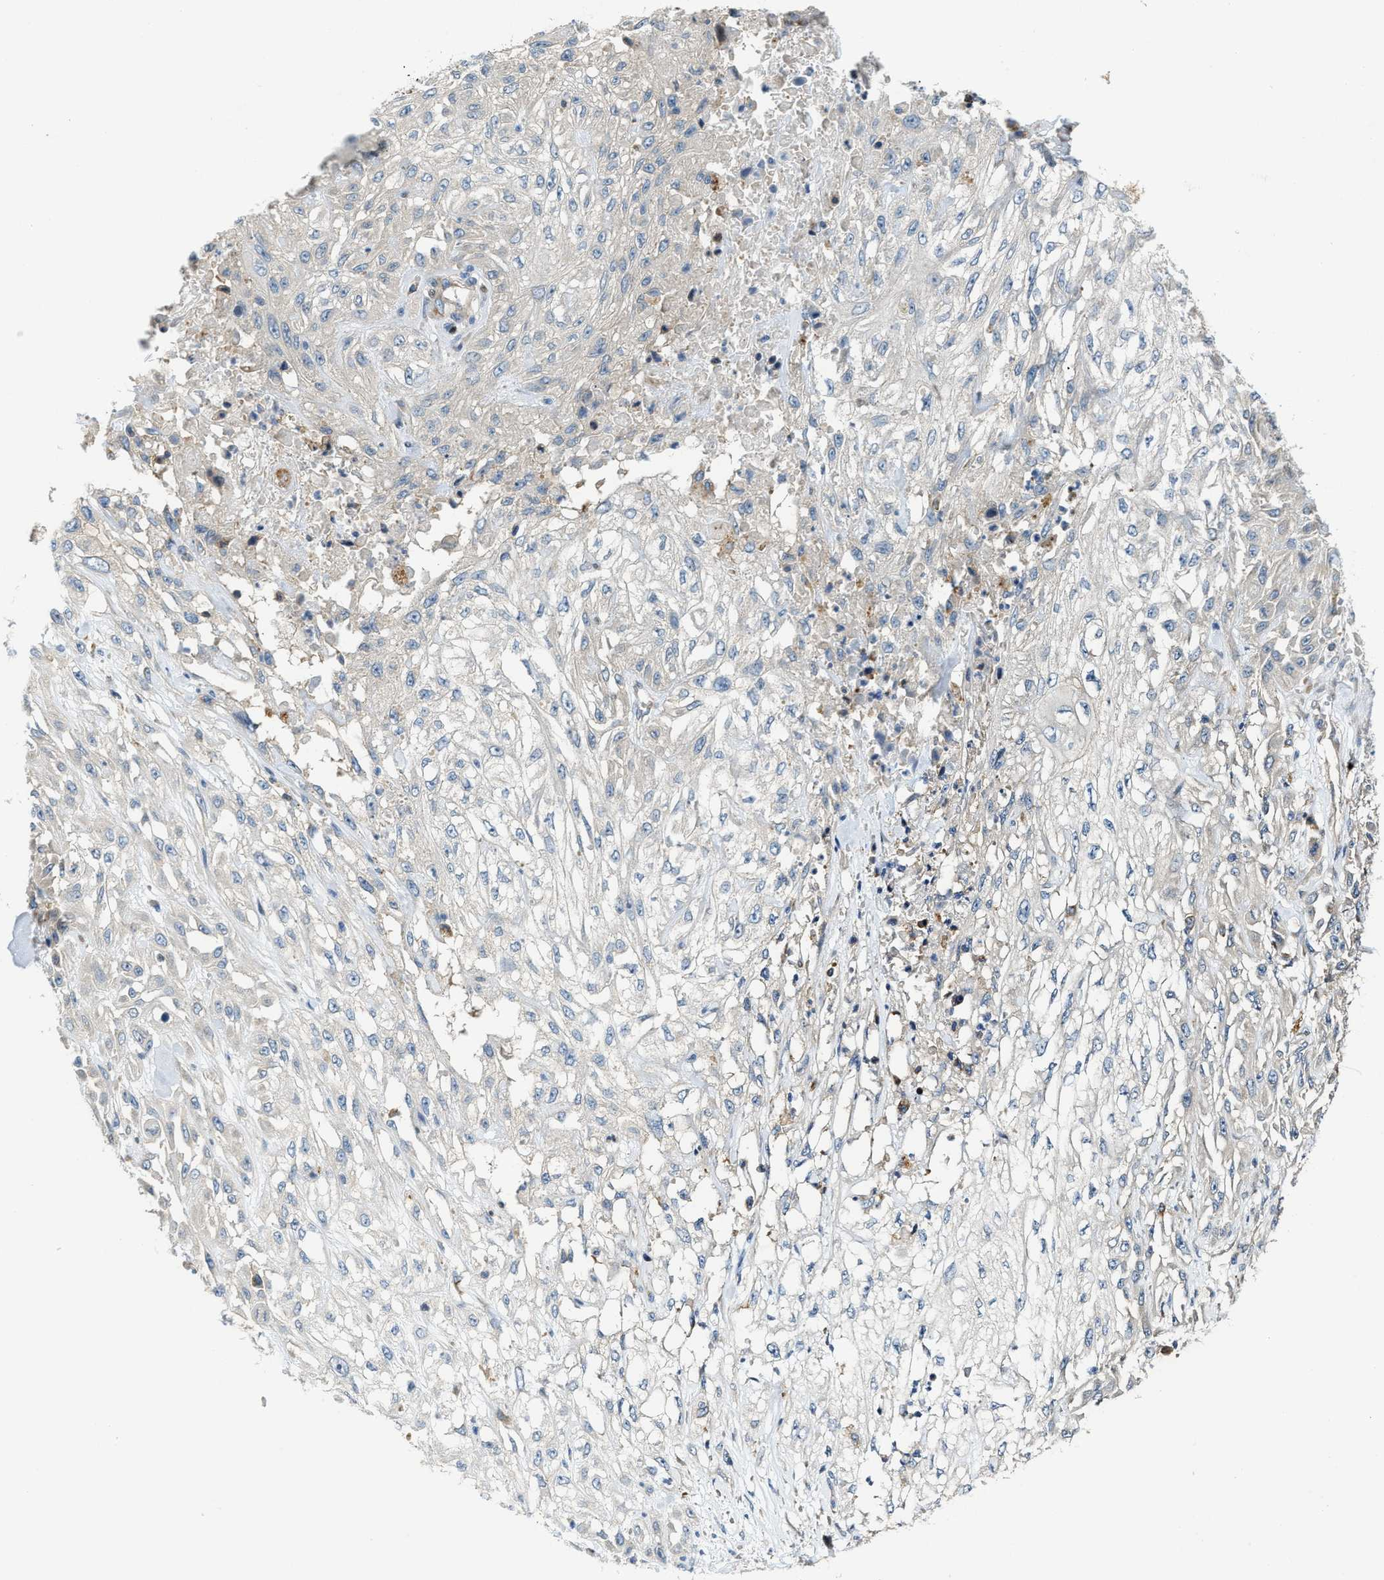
{"staining": {"intensity": "negative", "quantity": "none", "location": "none"}, "tissue": "skin cancer", "cell_type": "Tumor cells", "image_type": "cancer", "snomed": [{"axis": "morphology", "description": "Squamous cell carcinoma, NOS"}, {"axis": "morphology", "description": "Squamous cell carcinoma, metastatic, NOS"}, {"axis": "topography", "description": "Skin"}, {"axis": "topography", "description": "Lymph node"}], "caption": "There is no significant positivity in tumor cells of skin metastatic squamous cell carcinoma.", "gene": "KLHDC10", "patient": {"sex": "male", "age": 75}}